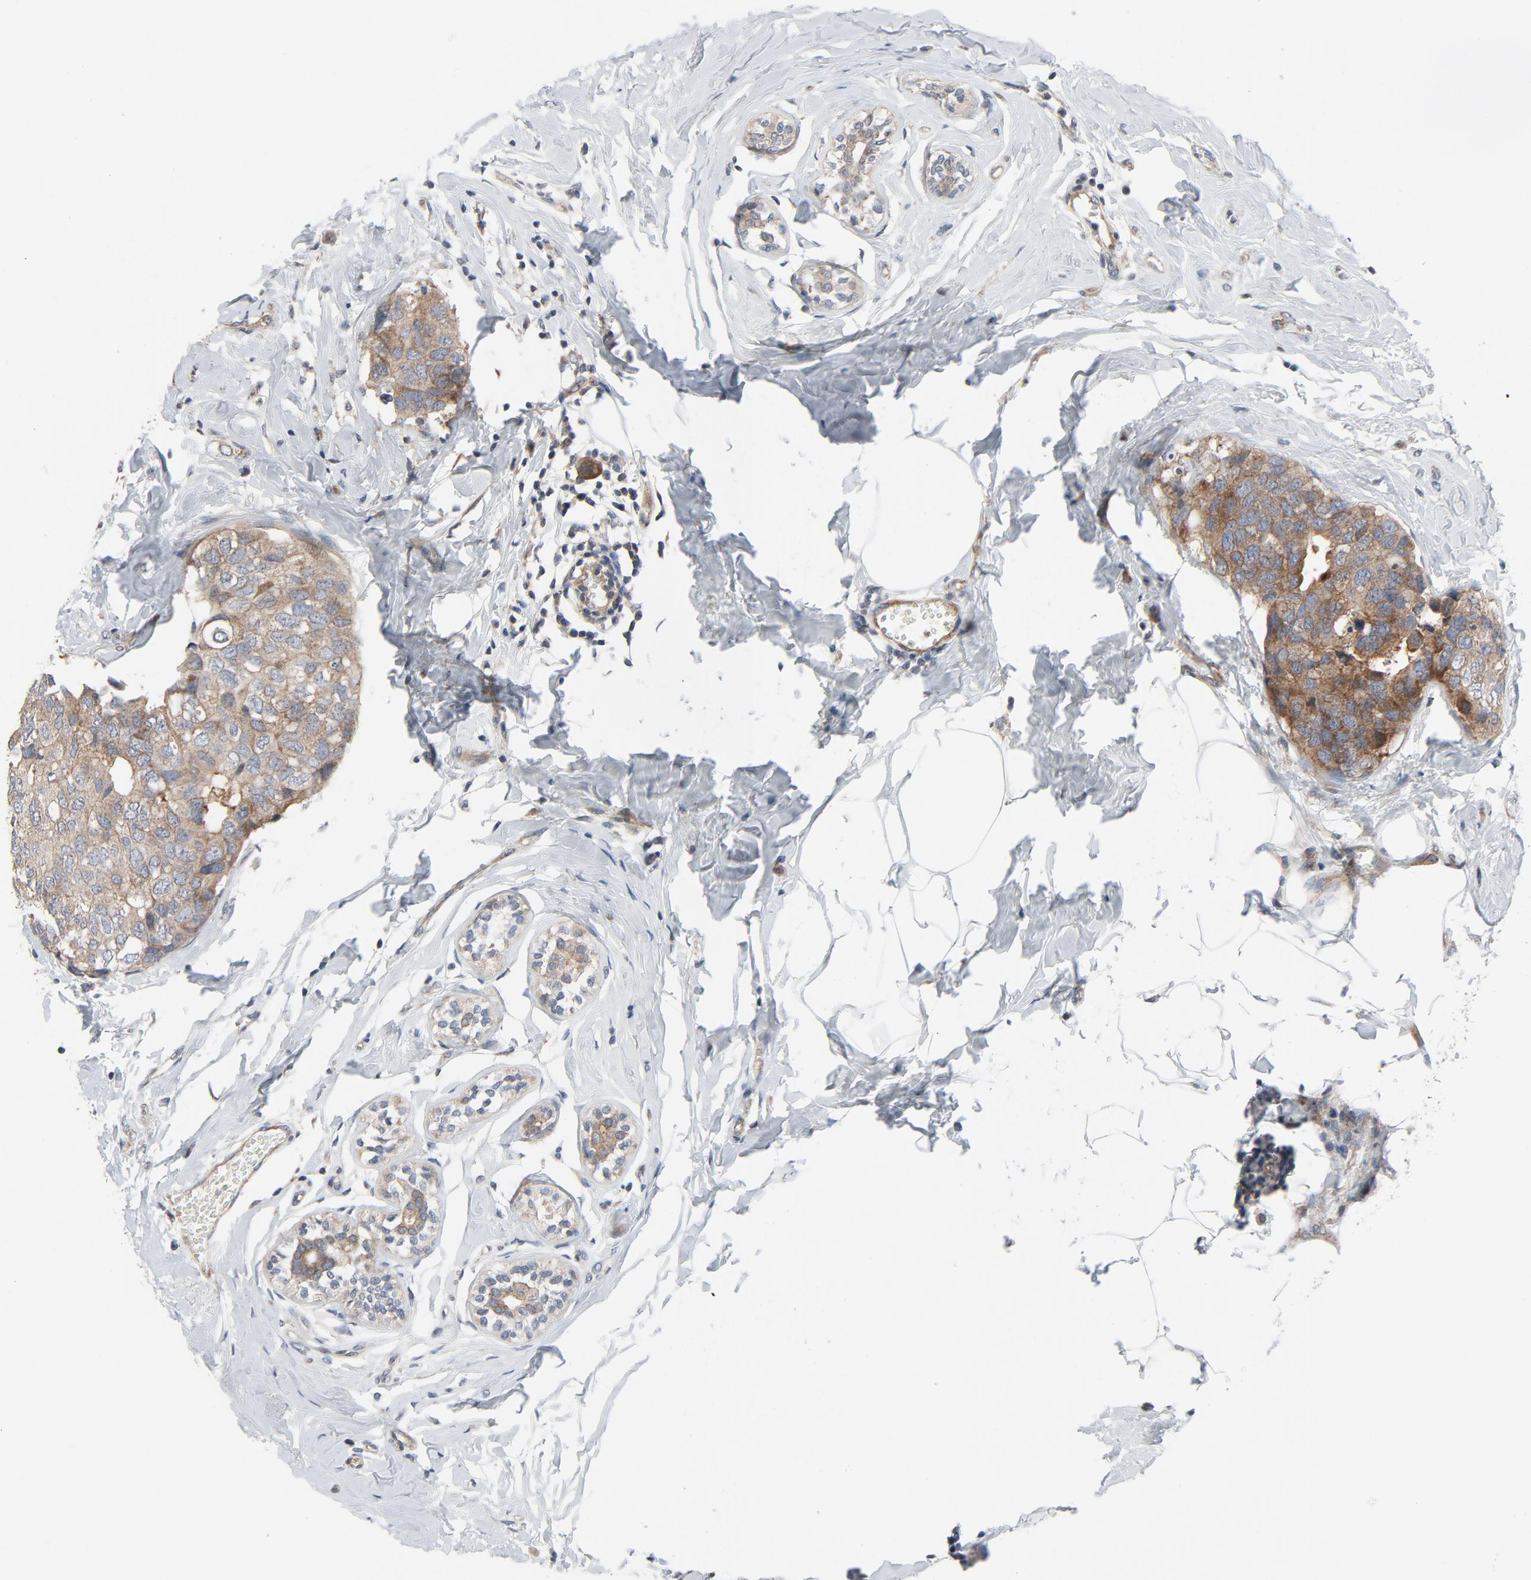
{"staining": {"intensity": "moderate", "quantity": ">75%", "location": "cytoplasmic/membranous"}, "tissue": "breast cancer", "cell_type": "Tumor cells", "image_type": "cancer", "snomed": [{"axis": "morphology", "description": "Normal tissue, NOS"}, {"axis": "morphology", "description": "Duct carcinoma"}, {"axis": "topography", "description": "Breast"}], "caption": "Brown immunohistochemical staining in human breast intraductal carcinoma shows moderate cytoplasmic/membranous positivity in about >75% of tumor cells. (DAB (3,3'-diaminobenzidine) IHC, brown staining for protein, blue staining for nuclei).", "gene": "TSG101", "patient": {"sex": "female", "age": 50}}